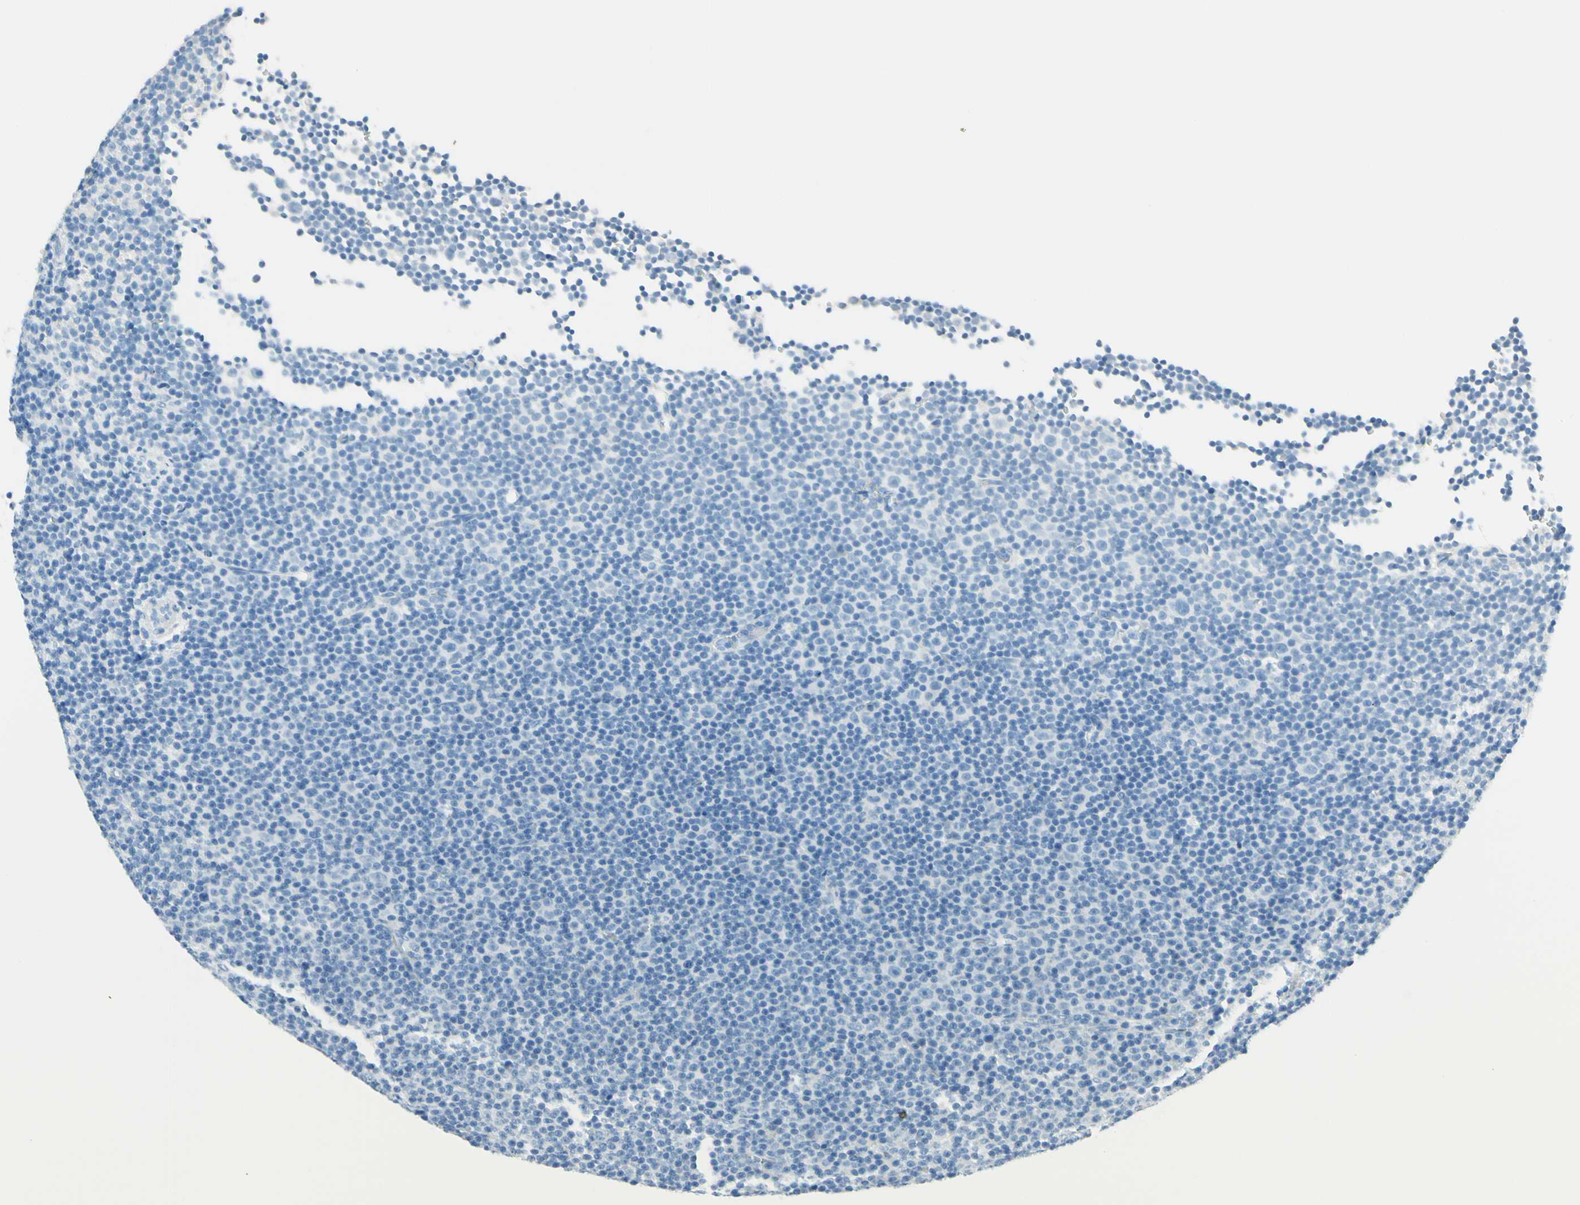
{"staining": {"intensity": "negative", "quantity": "none", "location": "none"}, "tissue": "lymphoma", "cell_type": "Tumor cells", "image_type": "cancer", "snomed": [{"axis": "morphology", "description": "Malignant lymphoma, non-Hodgkin's type, Low grade"}, {"axis": "topography", "description": "Lymph node"}], "caption": "Tumor cells are negative for protein expression in human lymphoma.", "gene": "NCBP2L", "patient": {"sex": "female", "age": 67}}